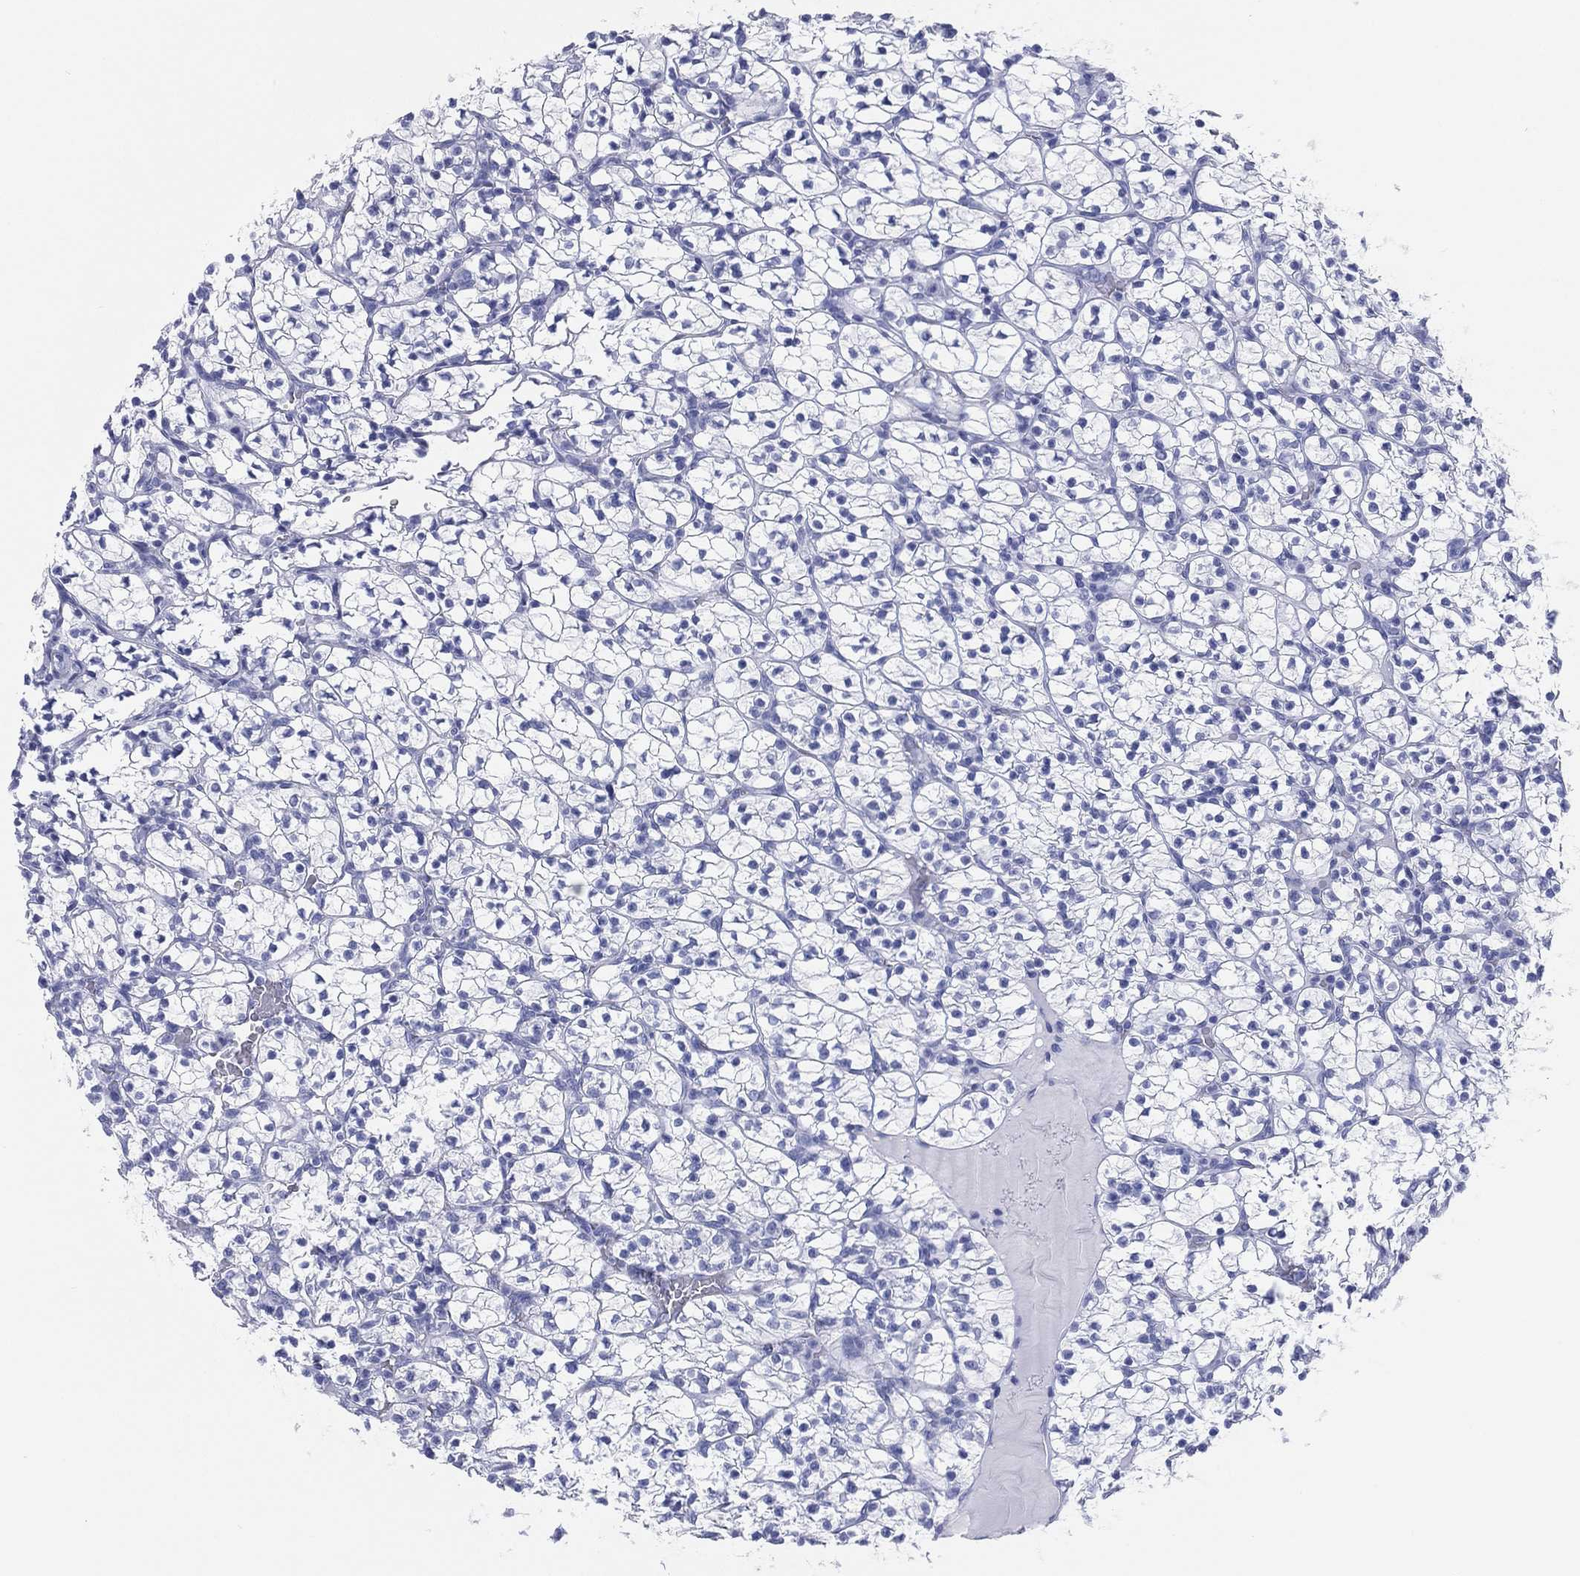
{"staining": {"intensity": "negative", "quantity": "none", "location": "none"}, "tissue": "renal cancer", "cell_type": "Tumor cells", "image_type": "cancer", "snomed": [{"axis": "morphology", "description": "Adenocarcinoma, NOS"}, {"axis": "topography", "description": "Kidney"}], "caption": "Tumor cells show no significant expression in renal adenocarcinoma. (DAB (3,3'-diaminobenzidine) immunohistochemistry (IHC) with hematoxylin counter stain).", "gene": "CD79A", "patient": {"sex": "female", "age": 89}}